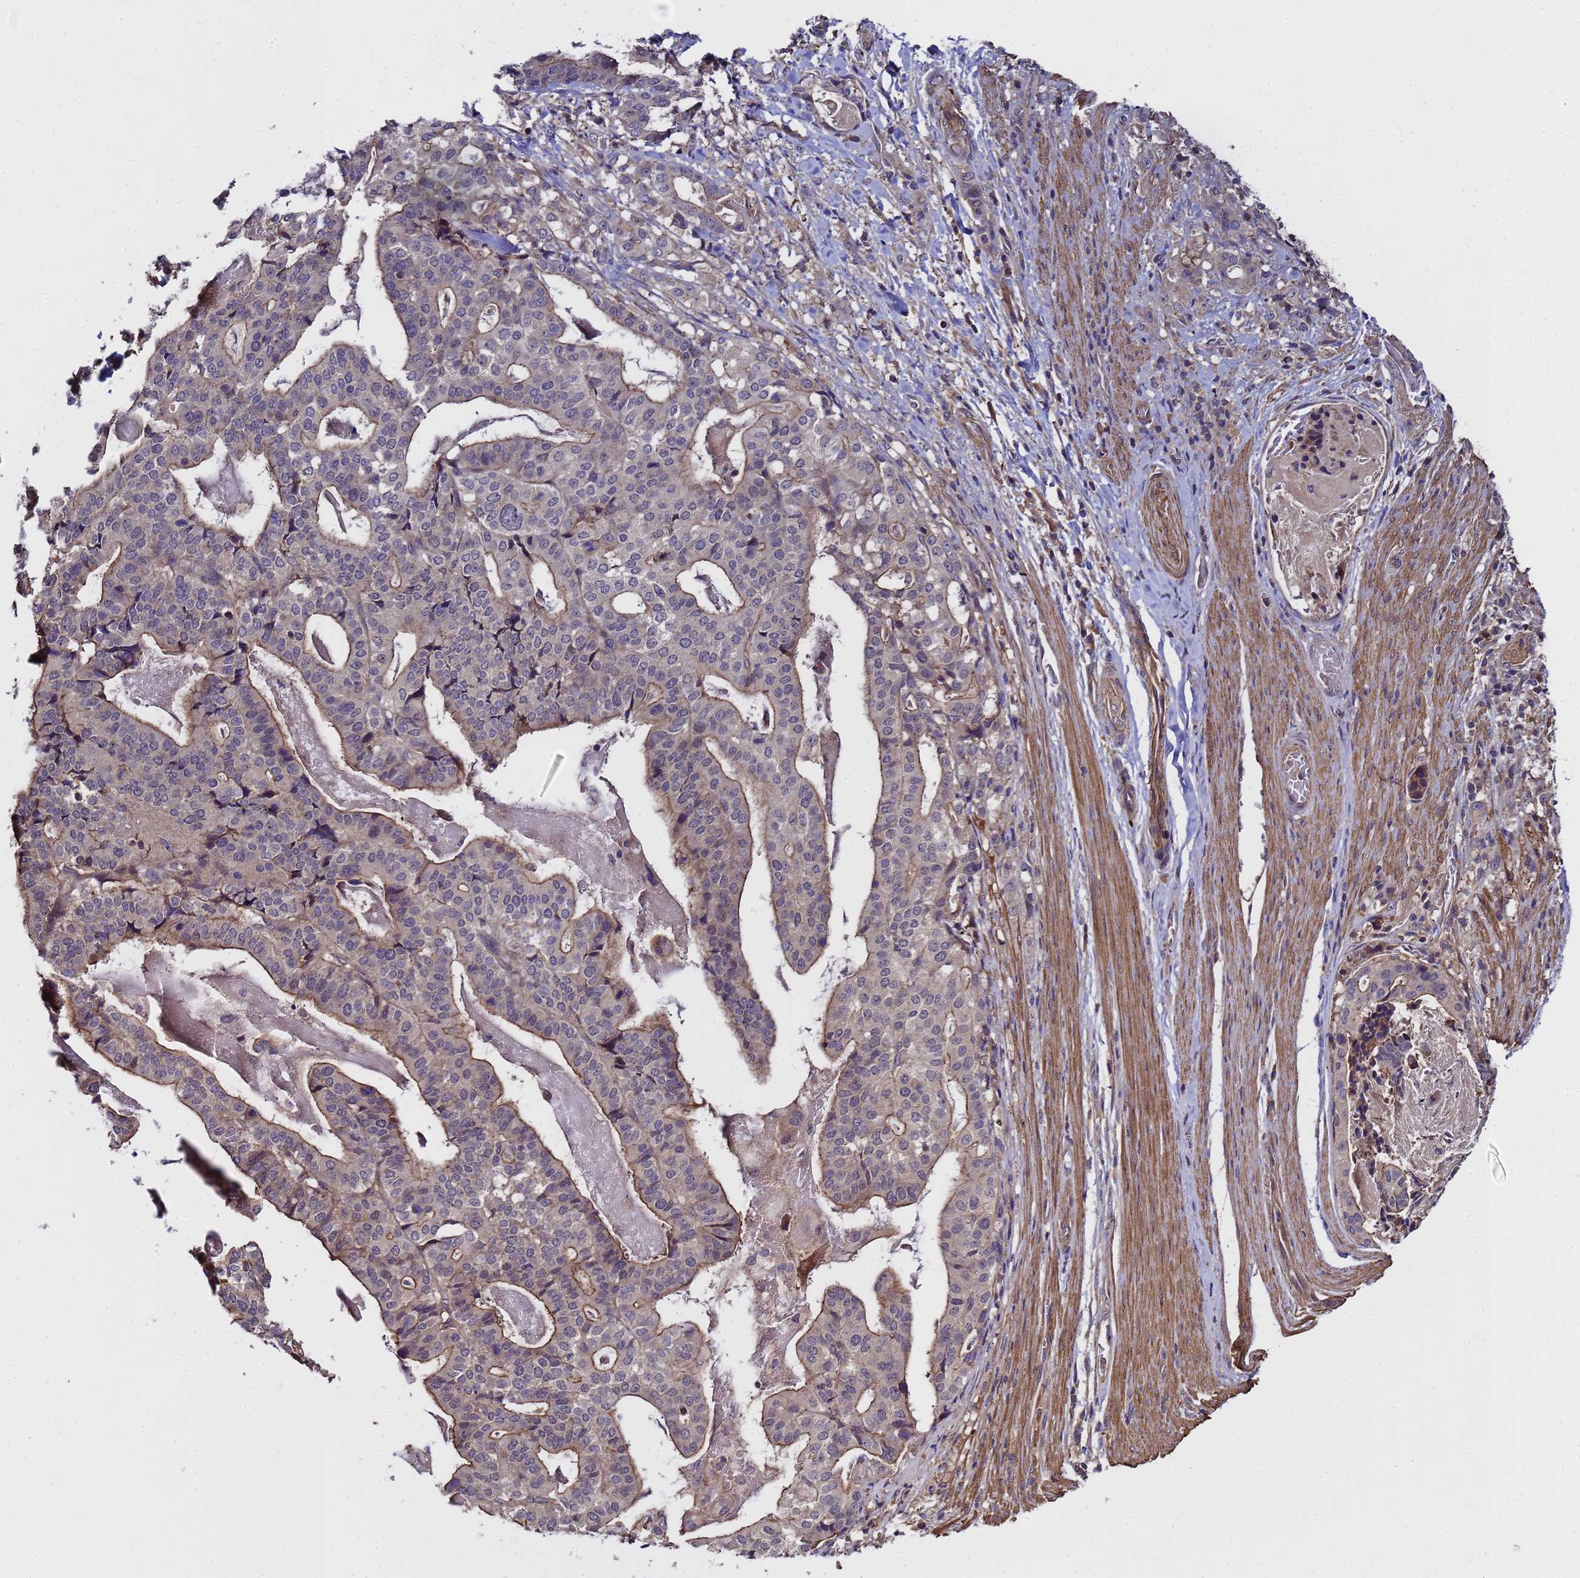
{"staining": {"intensity": "weak", "quantity": "<25%", "location": "cytoplasmic/membranous"}, "tissue": "stomach cancer", "cell_type": "Tumor cells", "image_type": "cancer", "snomed": [{"axis": "morphology", "description": "Adenocarcinoma, NOS"}, {"axis": "topography", "description": "Stomach"}], "caption": "IHC image of neoplastic tissue: human adenocarcinoma (stomach) stained with DAB (3,3'-diaminobenzidine) demonstrates no significant protein positivity in tumor cells.", "gene": "GSTCD", "patient": {"sex": "male", "age": 48}}